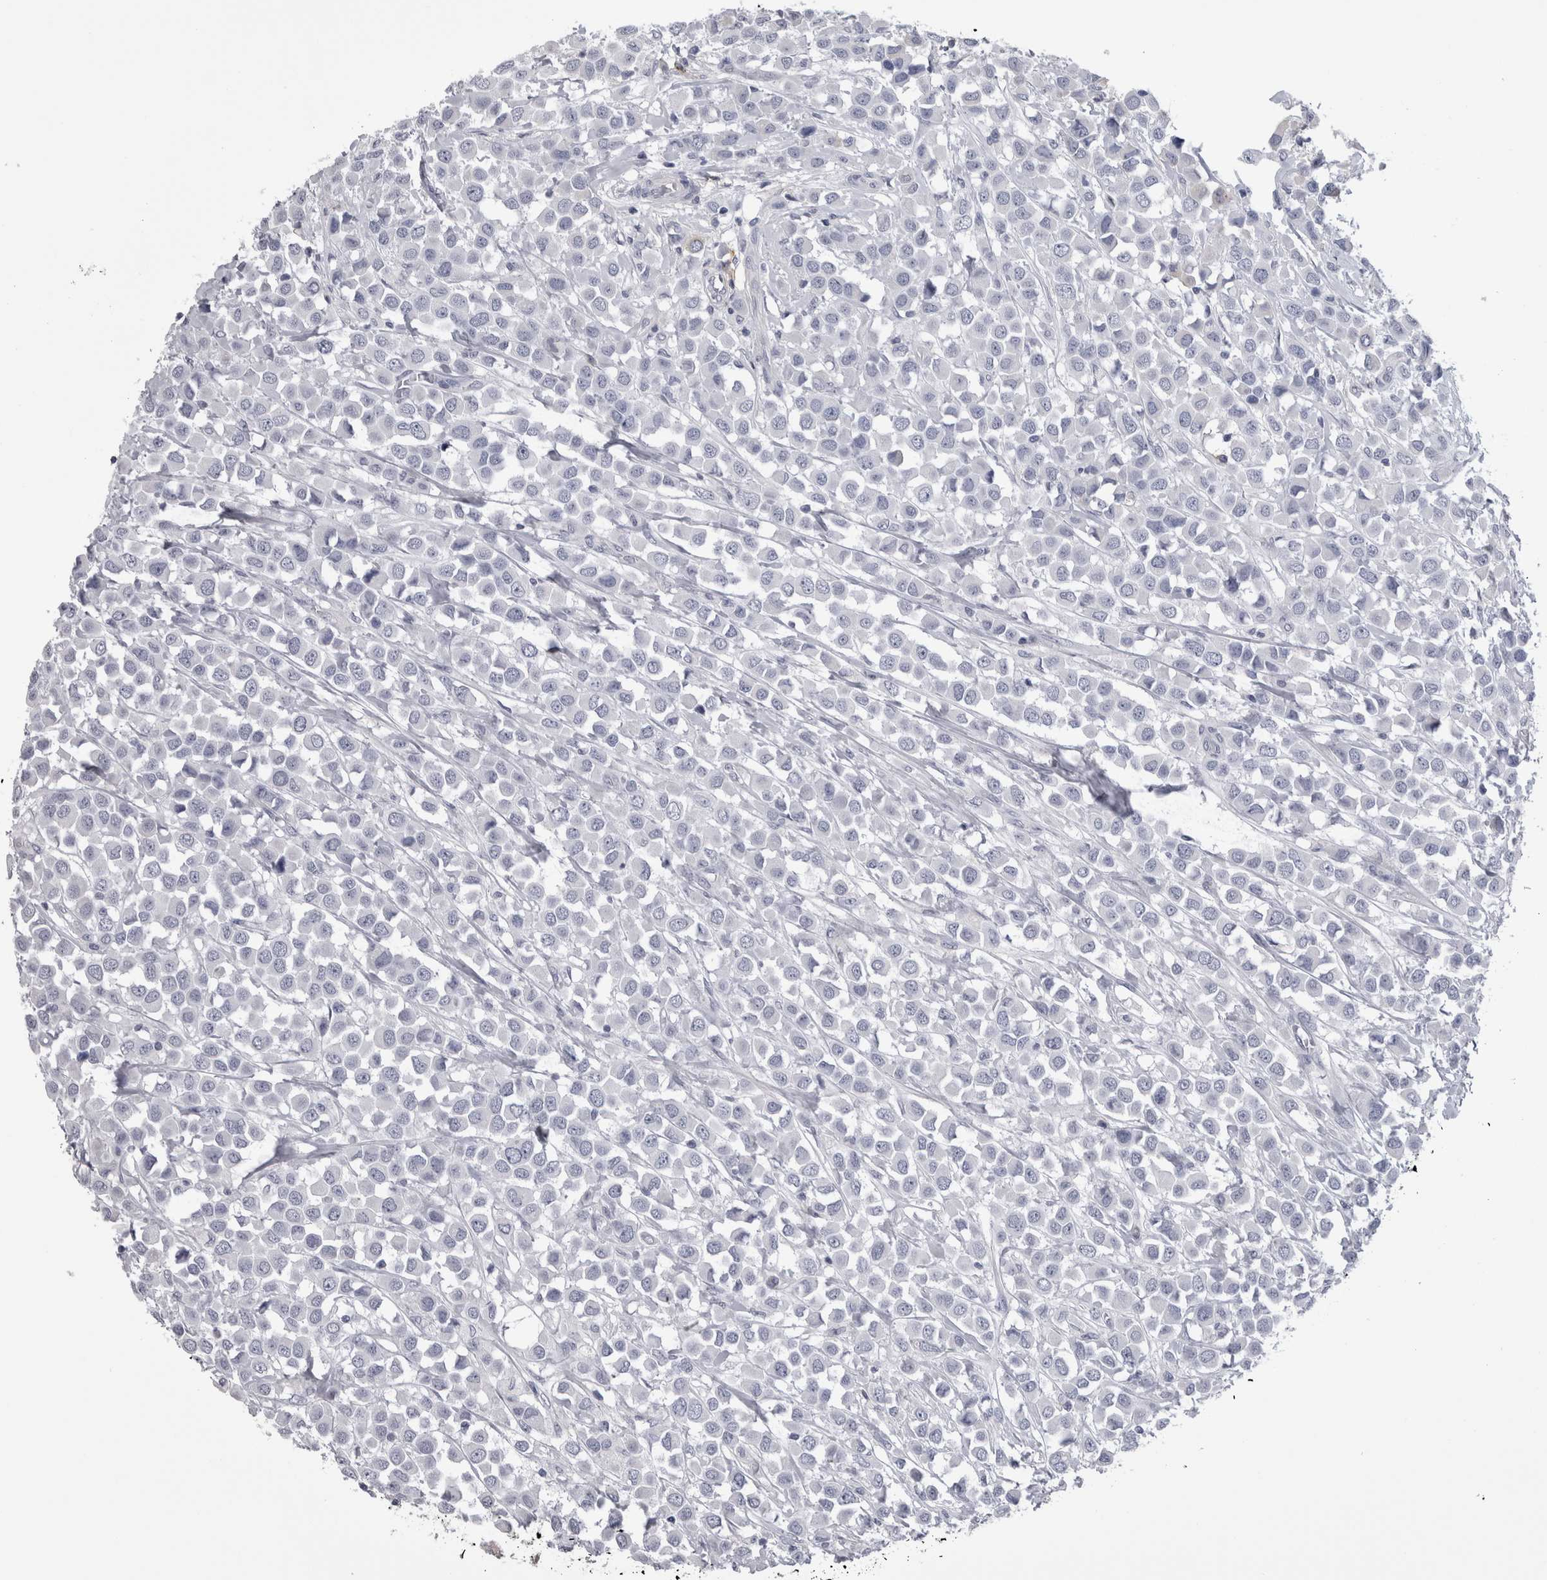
{"staining": {"intensity": "negative", "quantity": "none", "location": "none"}, "tissue": "breast cancer", "cell_type": "Tumor cells", "image_type": "cancer", "snomed": [{"axis": "morphology", "description": "Duct carcinoma"}, {"axis": "topography", "description": "Breast"}], "caption": "There is no significant staining in tumor cells of breast cancer (invasive ductal carcinoma). The staining was performed using DAB to visualize the protein expression in brown, while the nuclei were stained in blue with hematoxylin (Magnification: 20x).", "gene": "AFMID", "patient": {"sex": "female", "age": 61}}